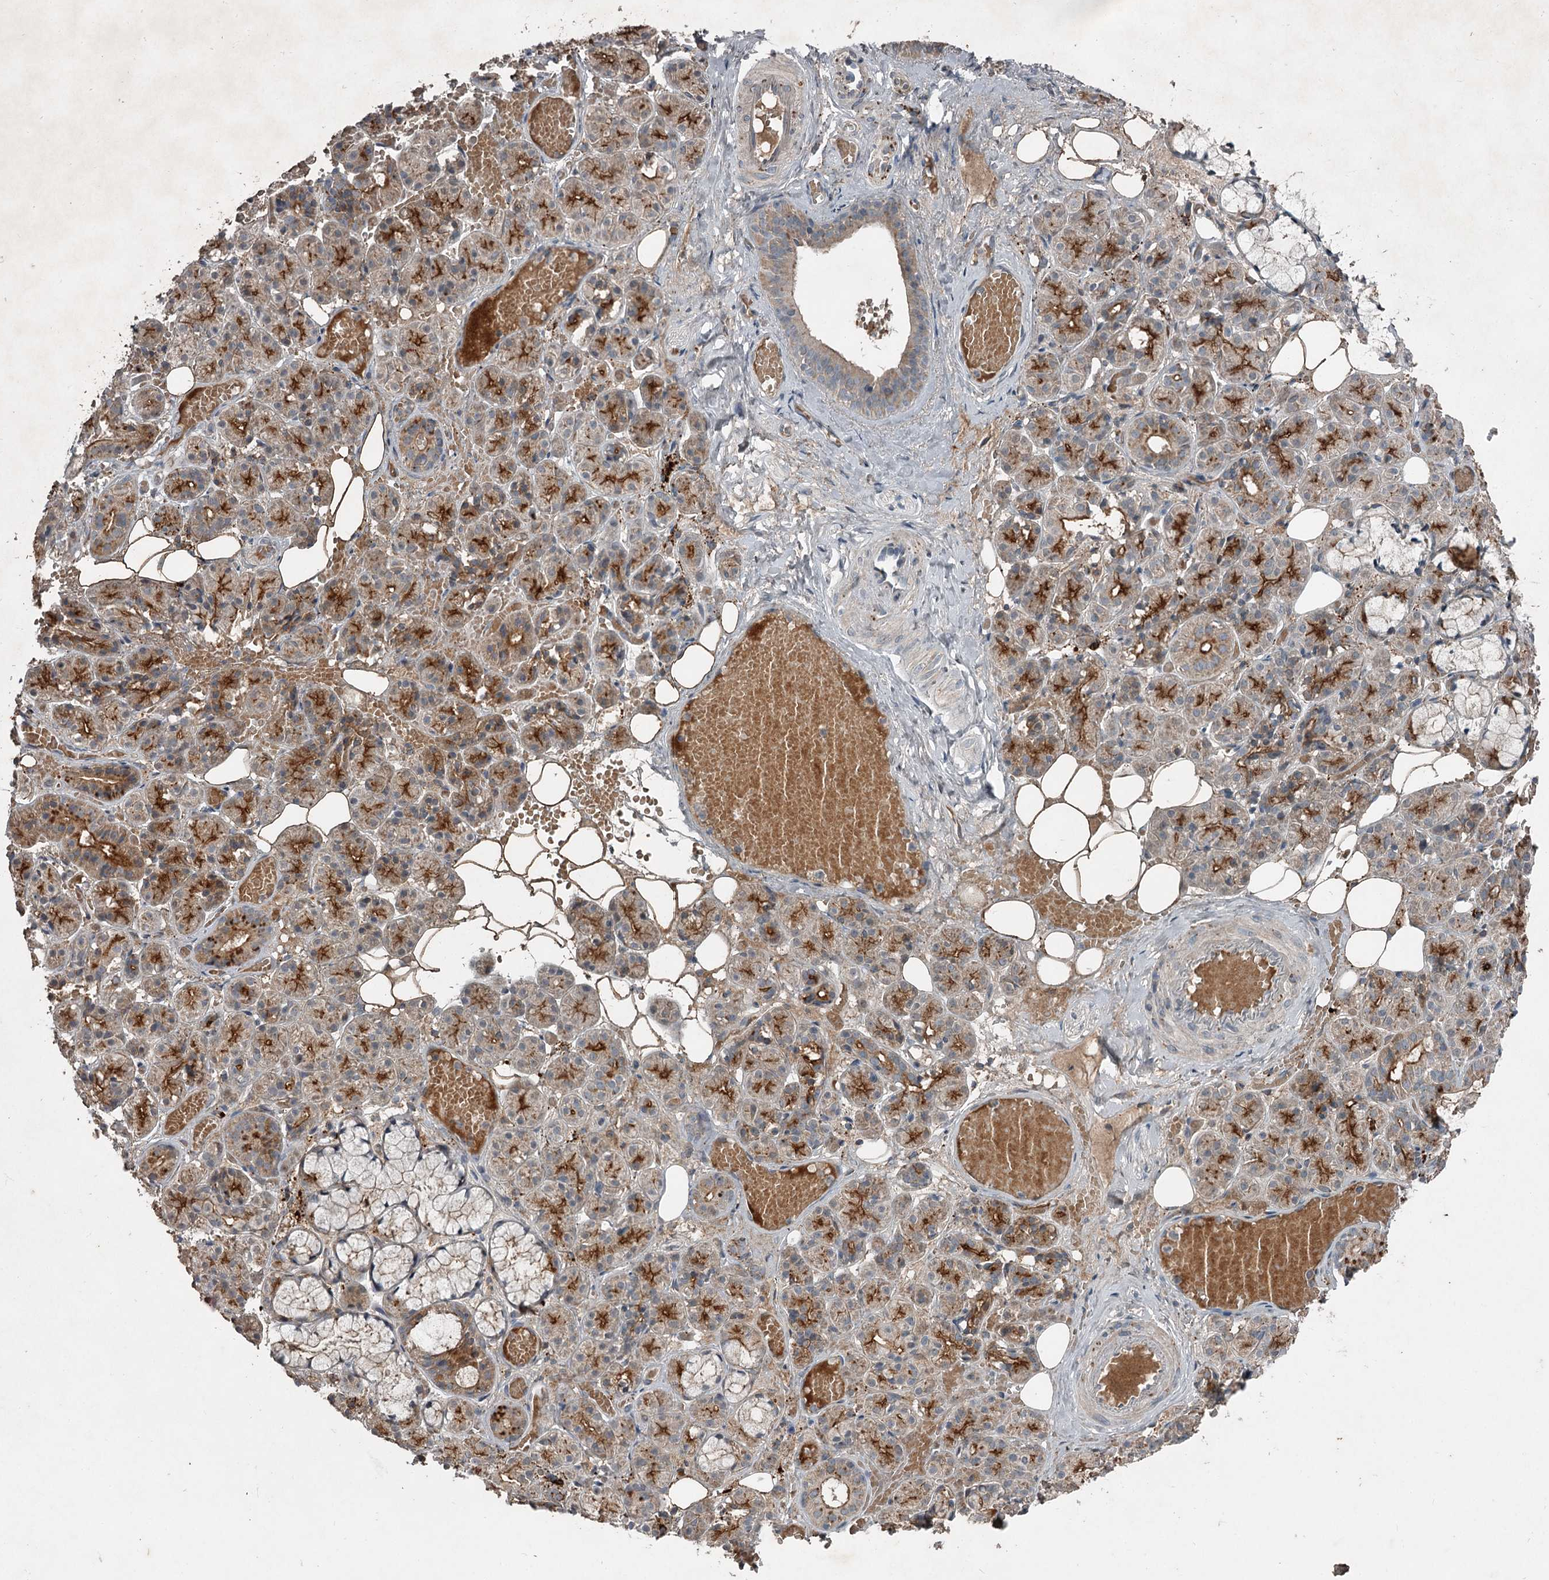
{"staining": {"intensity": "moderate", "quantity": "25%-75%", "location": "cytoplasmic/membranous"}, "tissue": "salivary gland", "cell_type": "Glandular cells", "image_type": "normal", "snomed": [{"axis": "morphology", "description": "Normal tissue, NOS"}, {"axis": "topography", "description": "Salivary gland"}], "caption": "Immunohistochemical staining of unremarkable salivary gland demonstrates 25%-75% levels of moderate cytoplasmic/membranous protein expression in approximately 25%-75% of glandular cells. Using DAB (3,3'-diaminobenzidine) (brown) and hematoxylin (blue) stains, captured at high magnification using brightfield microscopy.", "gene": "SLC39A8", "patient": {"sex": "male", "age": 63}}